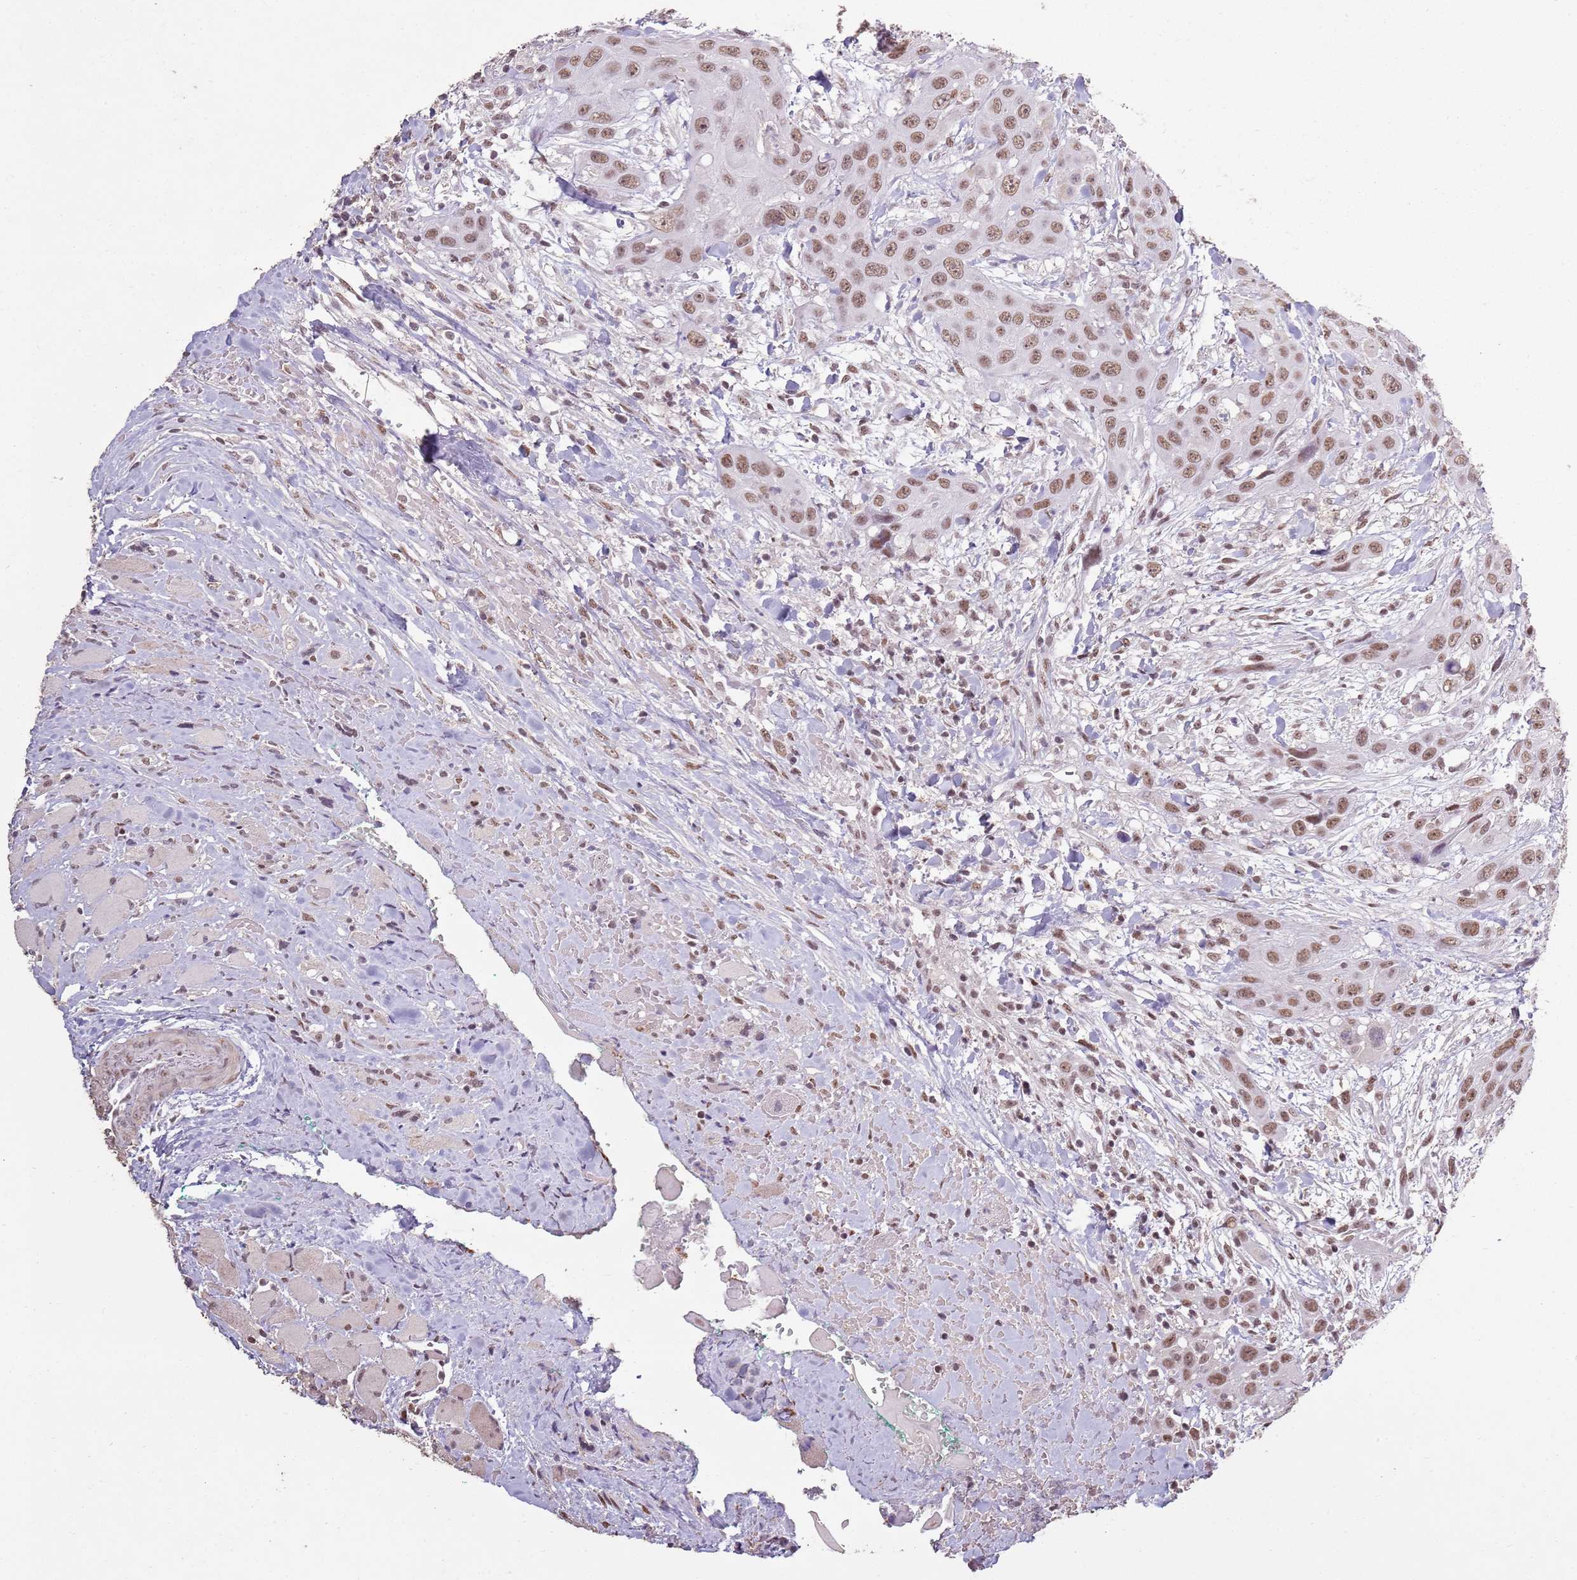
{"staining": {"intensity": "moderate", "quantity": ">75%", "location": "nuclear"}, "tissue": "head and neck cancer", "cell_type": "Tumor cells", "image_type": "cancer", "snomed": [{"axis": "morphology", "description": "Squamous cell carcinoma, NOS"}, {"axis": "topography", "description": "Head-Neck"}], "caption": "Immunohistochemical staining of human squamous cell carcinoma (head and neck) reveals medium levels of moderate nuclear protein staining in approximately >75% of tumor cells. Nuclei are stained in blue.", "gene": "ARL14EP", "patient": {"sex": "male", "age": 81}}